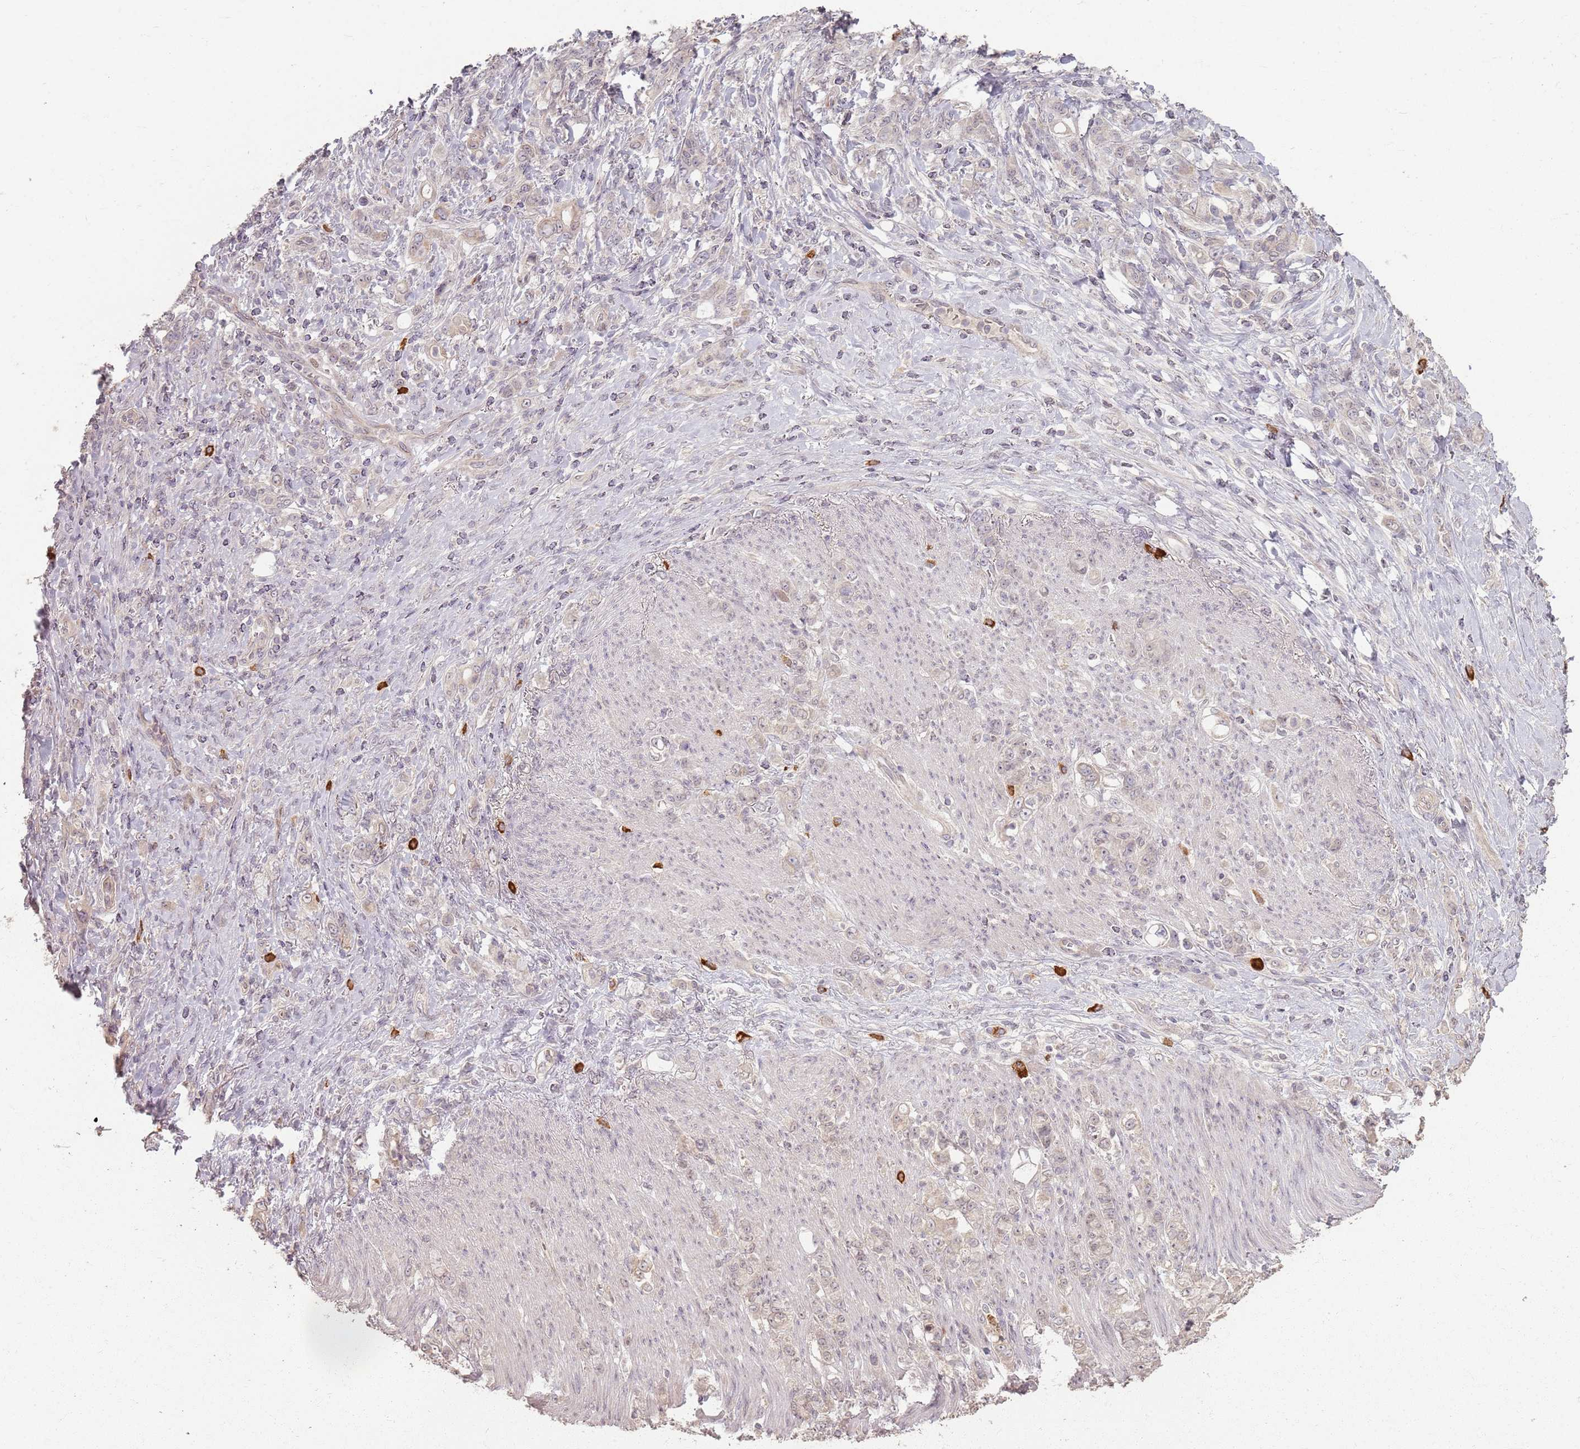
{"staining": {"intensity": "negative", "quantity": "none", "location": "none"}, "tissue": "stomach cancer", "cell_type": "Tumor cells", "image_type": "cancer", "snomed": [{"axis": "morphology", "description": "Normal tissue, NOS"}, {"axis": "morphology", "description": "Adenocarcinoma, NOS"}, {"axis": "topography", "description": "Stomach"}], "caption": "DAB immunohistochemical staining of stomach adenocarcinoma reveals no significant positivity in tumor cells. Nuclei are stained in blue.", "gene": "CCDC168", "patient": {"sex": "female", "age": 79}}